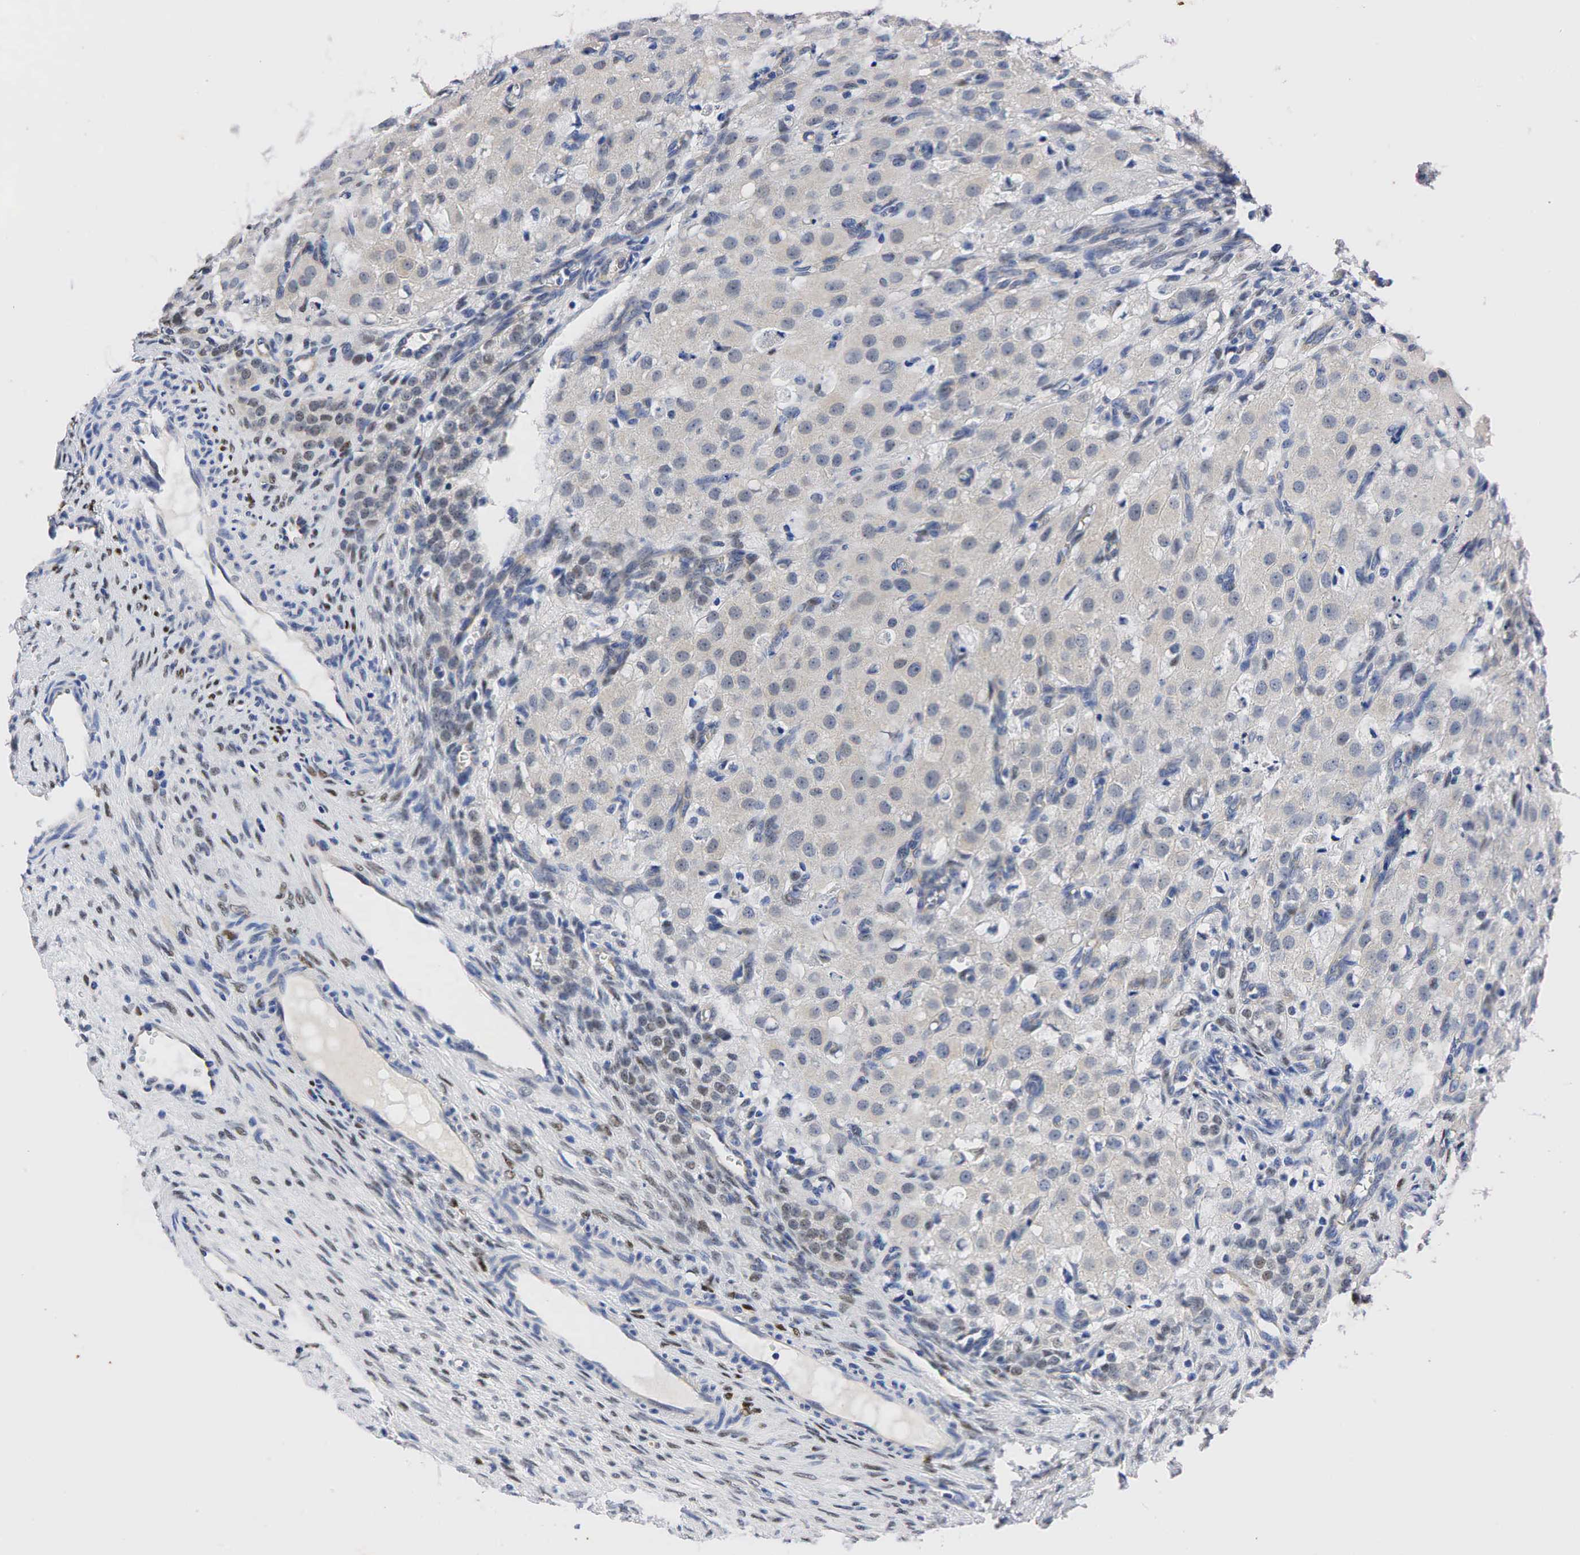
{"staining": {"intensity": "weak", "quantity": "25%-75%", "location": "cytoplasmic/membranous"}, "tissue": "ovary", "cell_type": "Follicle cells", "image_type": "normal", "snomed": [{"axis": "morphology", "description": "Normal tissue, NOS"}, {"axis": "topography", "description": "Ovary"}], "caption": "Immunohistochemical staining of normal ovary exhibits weak cytoplasmic/membranous protein expression in about 25%-75% of follicle cells. Immunohistochemistry stains the protein in brown and the nuclei are stained blue.", "gene": "PGR", "patient": {"sex": "female", "age": 32}}